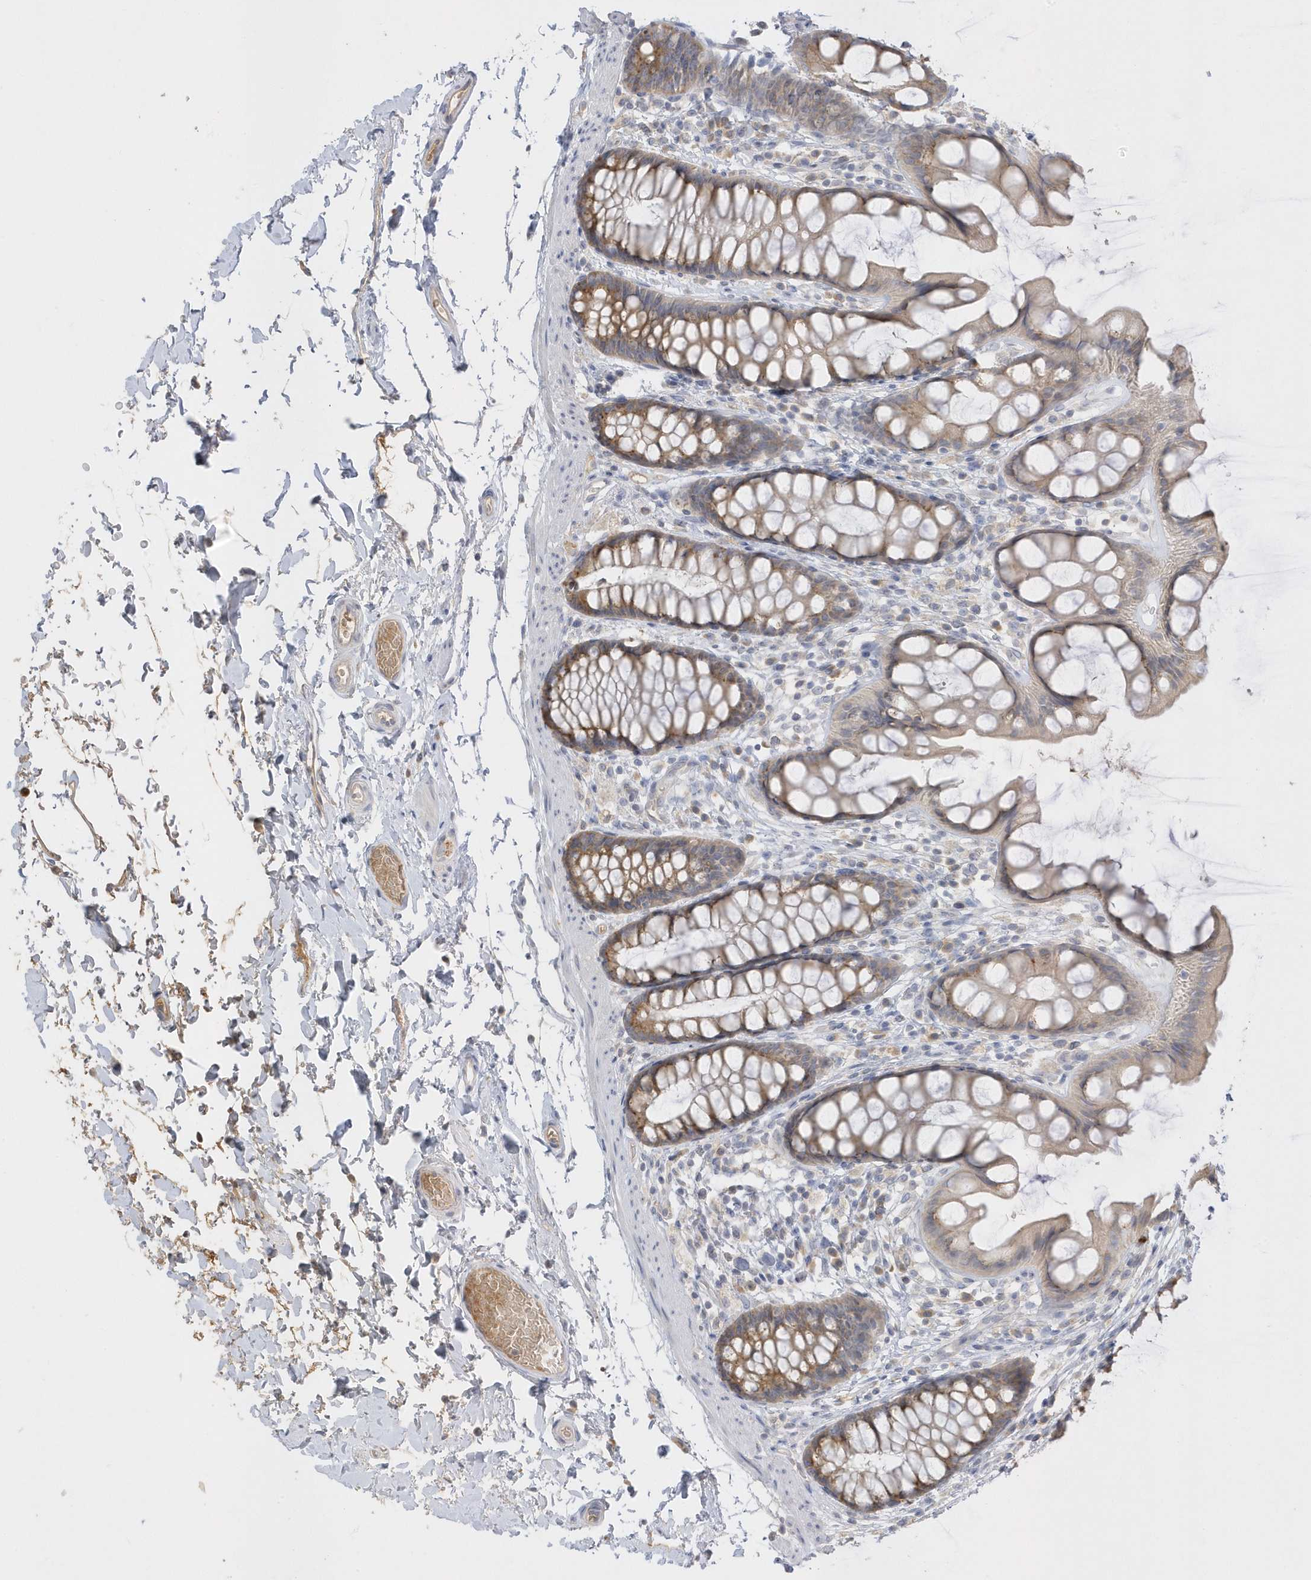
{"staining": {"intensity": "moderate", "quantity": "25%-75%", "location": "cytoplasmic/membranous"}, "tissue": "rectum", "cell_type": "Glandular cells", "image_type": "normal", "snomed": [{"axis": "morphology", "description": "Normal tissue, NOS"}, {"axis": "topography", "description": "Rectum"}], "caption": "An immunohistochemistry photomicrograph of benign tissue is shown. Protein staining in brown shows moderate cytoplasmic/membranous positivity in rectum within glandular cells. The protein of interest is shown in brown color, while the nuclei are stained blue.", "gene": "DPP9", "patient": {"sex": "female", "age": 65}}